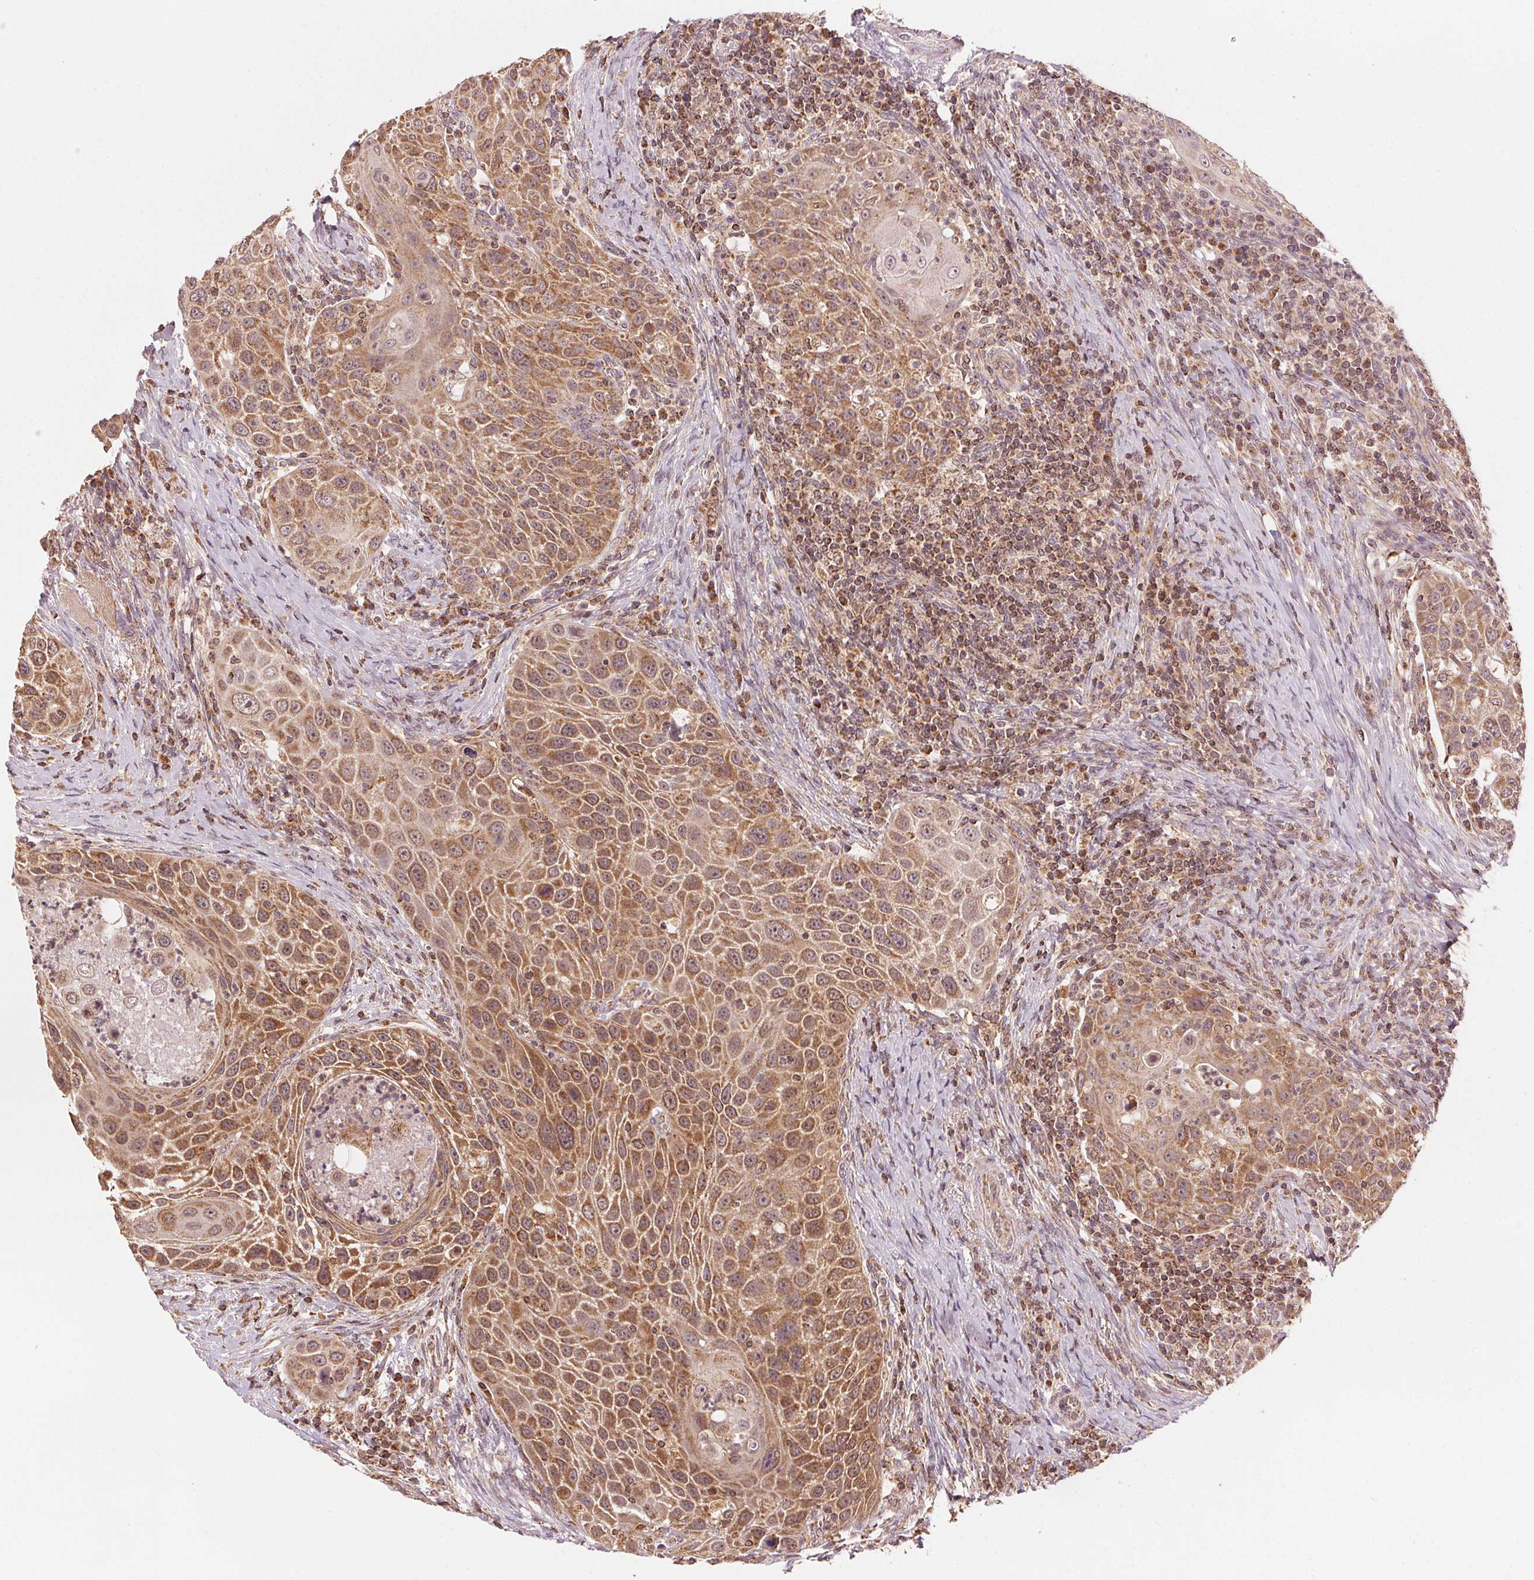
{"staining": {"intensity": "moderate", "quantity": ">75%", "location": "cytoplasmic/membranous"}, "tissue": "head and neck cancer", "cell_type": "Tumor cells", "image_type": "cancer", "snomed": [{"axis": "morphology", "description": "Squamous cell carcinoma, NOS"}, {"axis": "topography", "description": "Head-Neck"}], "caption": "A brown stain labels moderate cytoplasmic/membranous positivity of a protein in human head and neck cancer (squamous cell carcinoma) tumor cells. (DAB (3,3'-diaminobenzidine) IHC with brightfield microscopy, high magnification).", "gene": "ARHGAP6", "patient": {"sex": "male", "age": 69}}